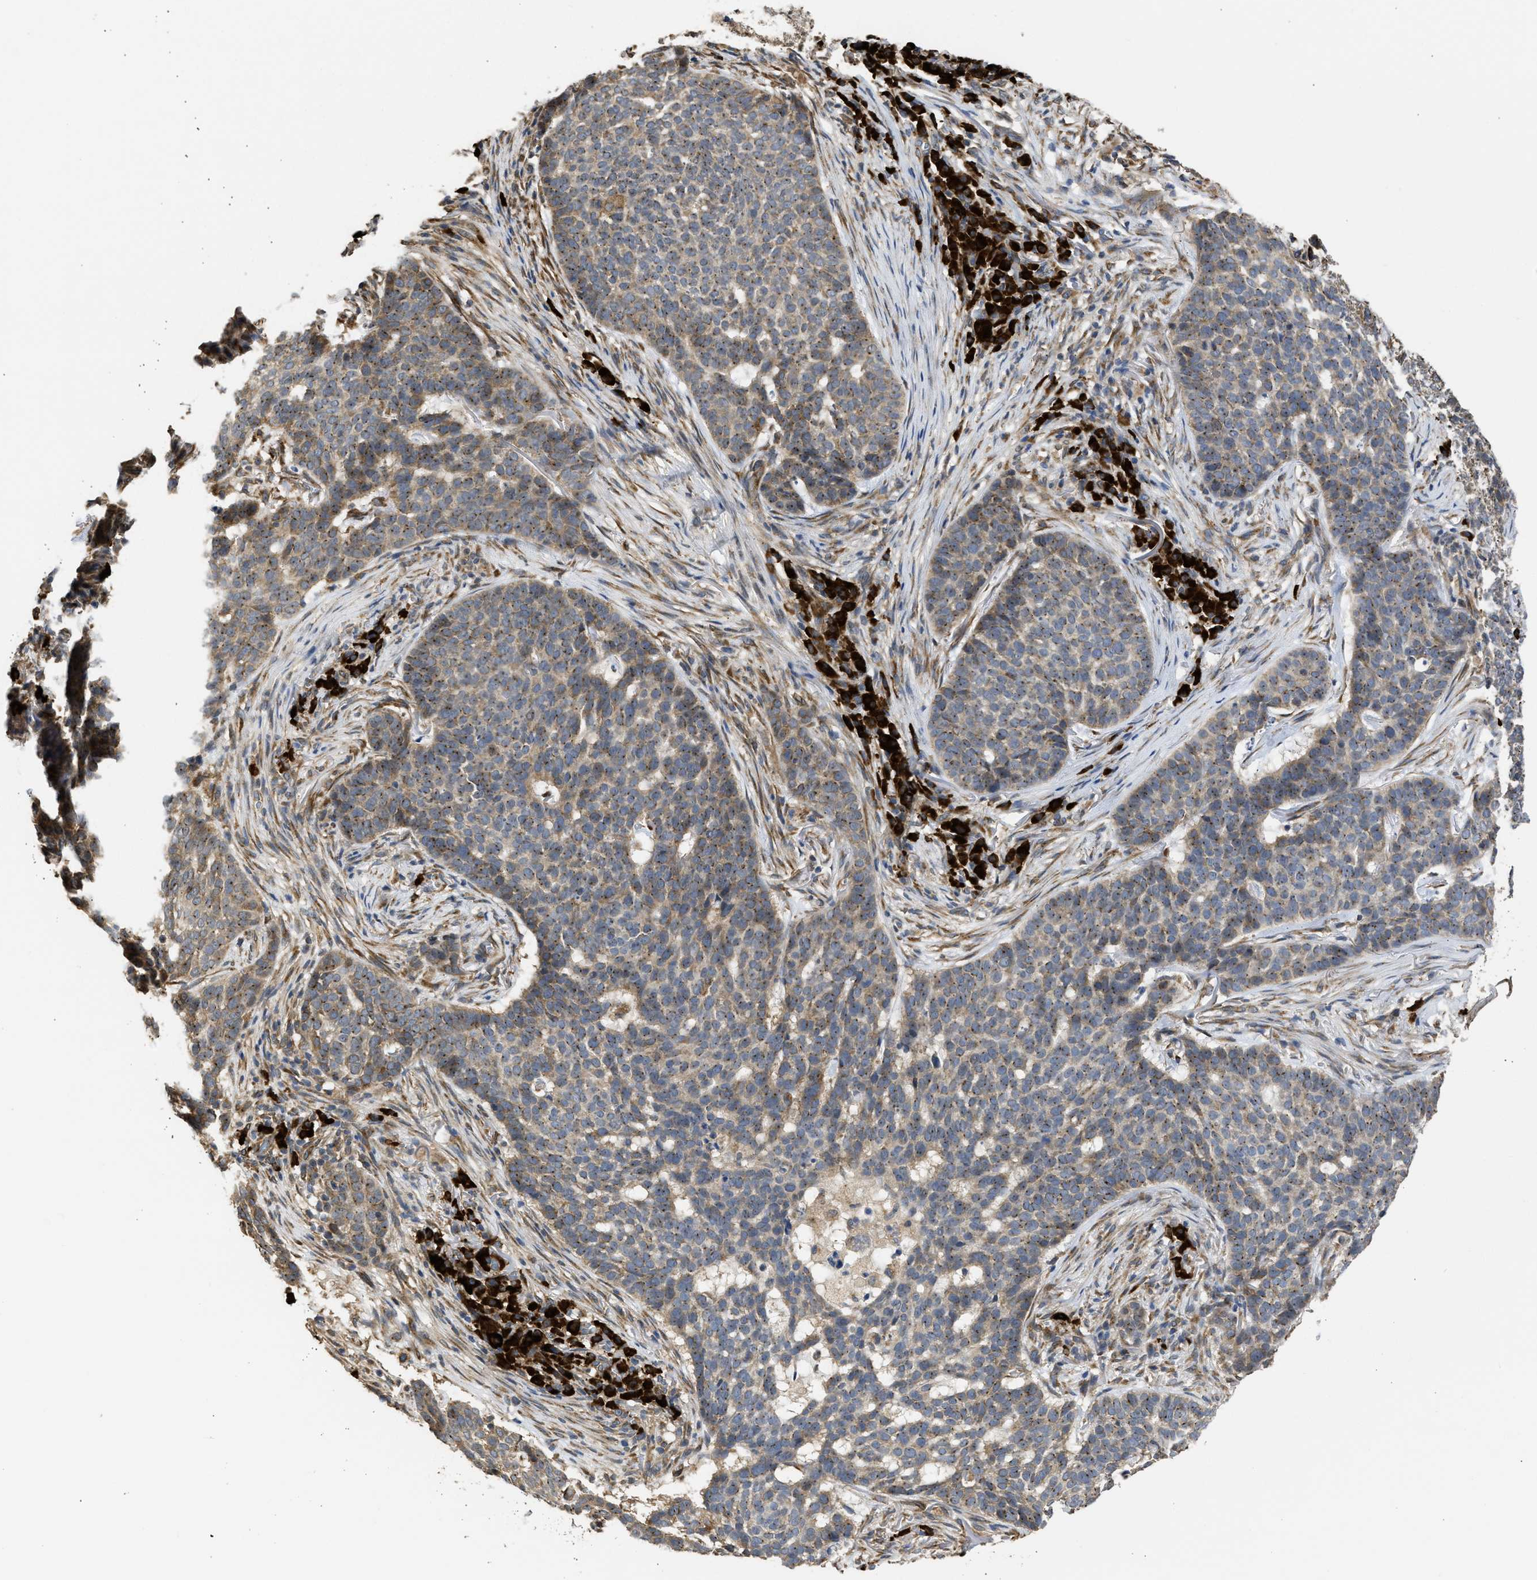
{"staining": {"intensity": "moderate", "quantity": ">75%", "location": "cytoplasmic/membranous"}, "tissue": "skin cancer", "cell_type": "Tumor cells", "image_type": "cancer", "snomed": [{"axis": "morphology", "description": "Basal cell carcinoma"}, {"axis": "topography", "description": "Skin"}], "caption": "This photomicrograph reveals immunohistochemistry staining of skin cancer (basal cell carcinoma), with medium moderate cytoplasmic/membranous expression in approximately >75% of tumor cells.", "gene": "DNAJC1", "patient": {"sex": "male", "age": 85}}